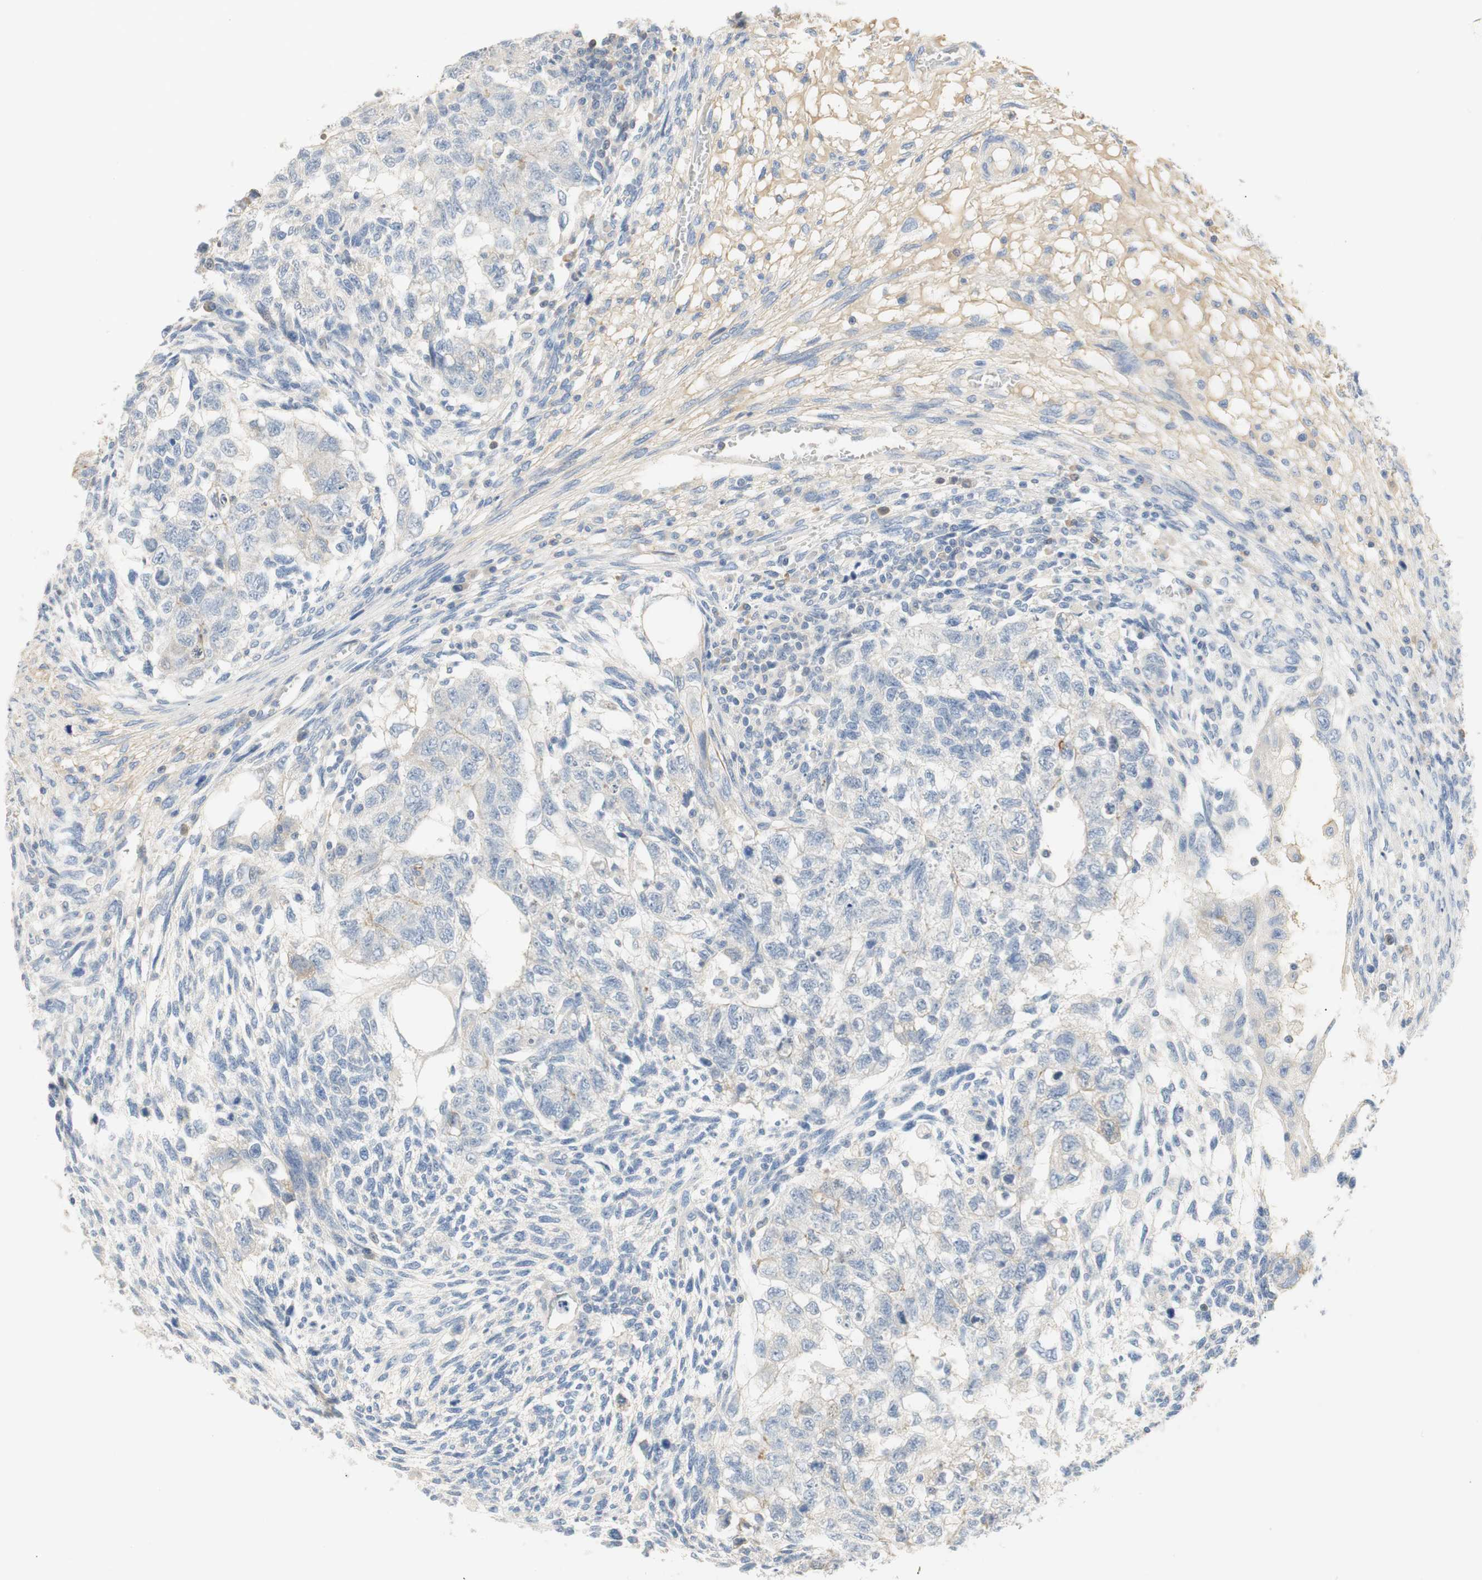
{"staining": {"intensity": "negative", "quantity": "none", "location": "none"}, "tissue": "testis cancer", "cell_type": "Tumor cells", "image_type": "cancer", "snomed": [{"axis": "morphology", "description": "Normal tissue, NOS"}, {"axis": "morphology", "description": "Carcinoma, Embryonal, NOS"}, {"axis": "topography", "description": "Testis"}], "caption": "High magnification brightfield microscopy of embryonal carcinoma (testis) stained with DAB (3,3'-diaminobenzidine) (brown) and counterstained with hematoxylin (blue): tumor cells show no significant expression.", "gene": "CCM2L", "patient": {"sex": "male", "age": 36}}